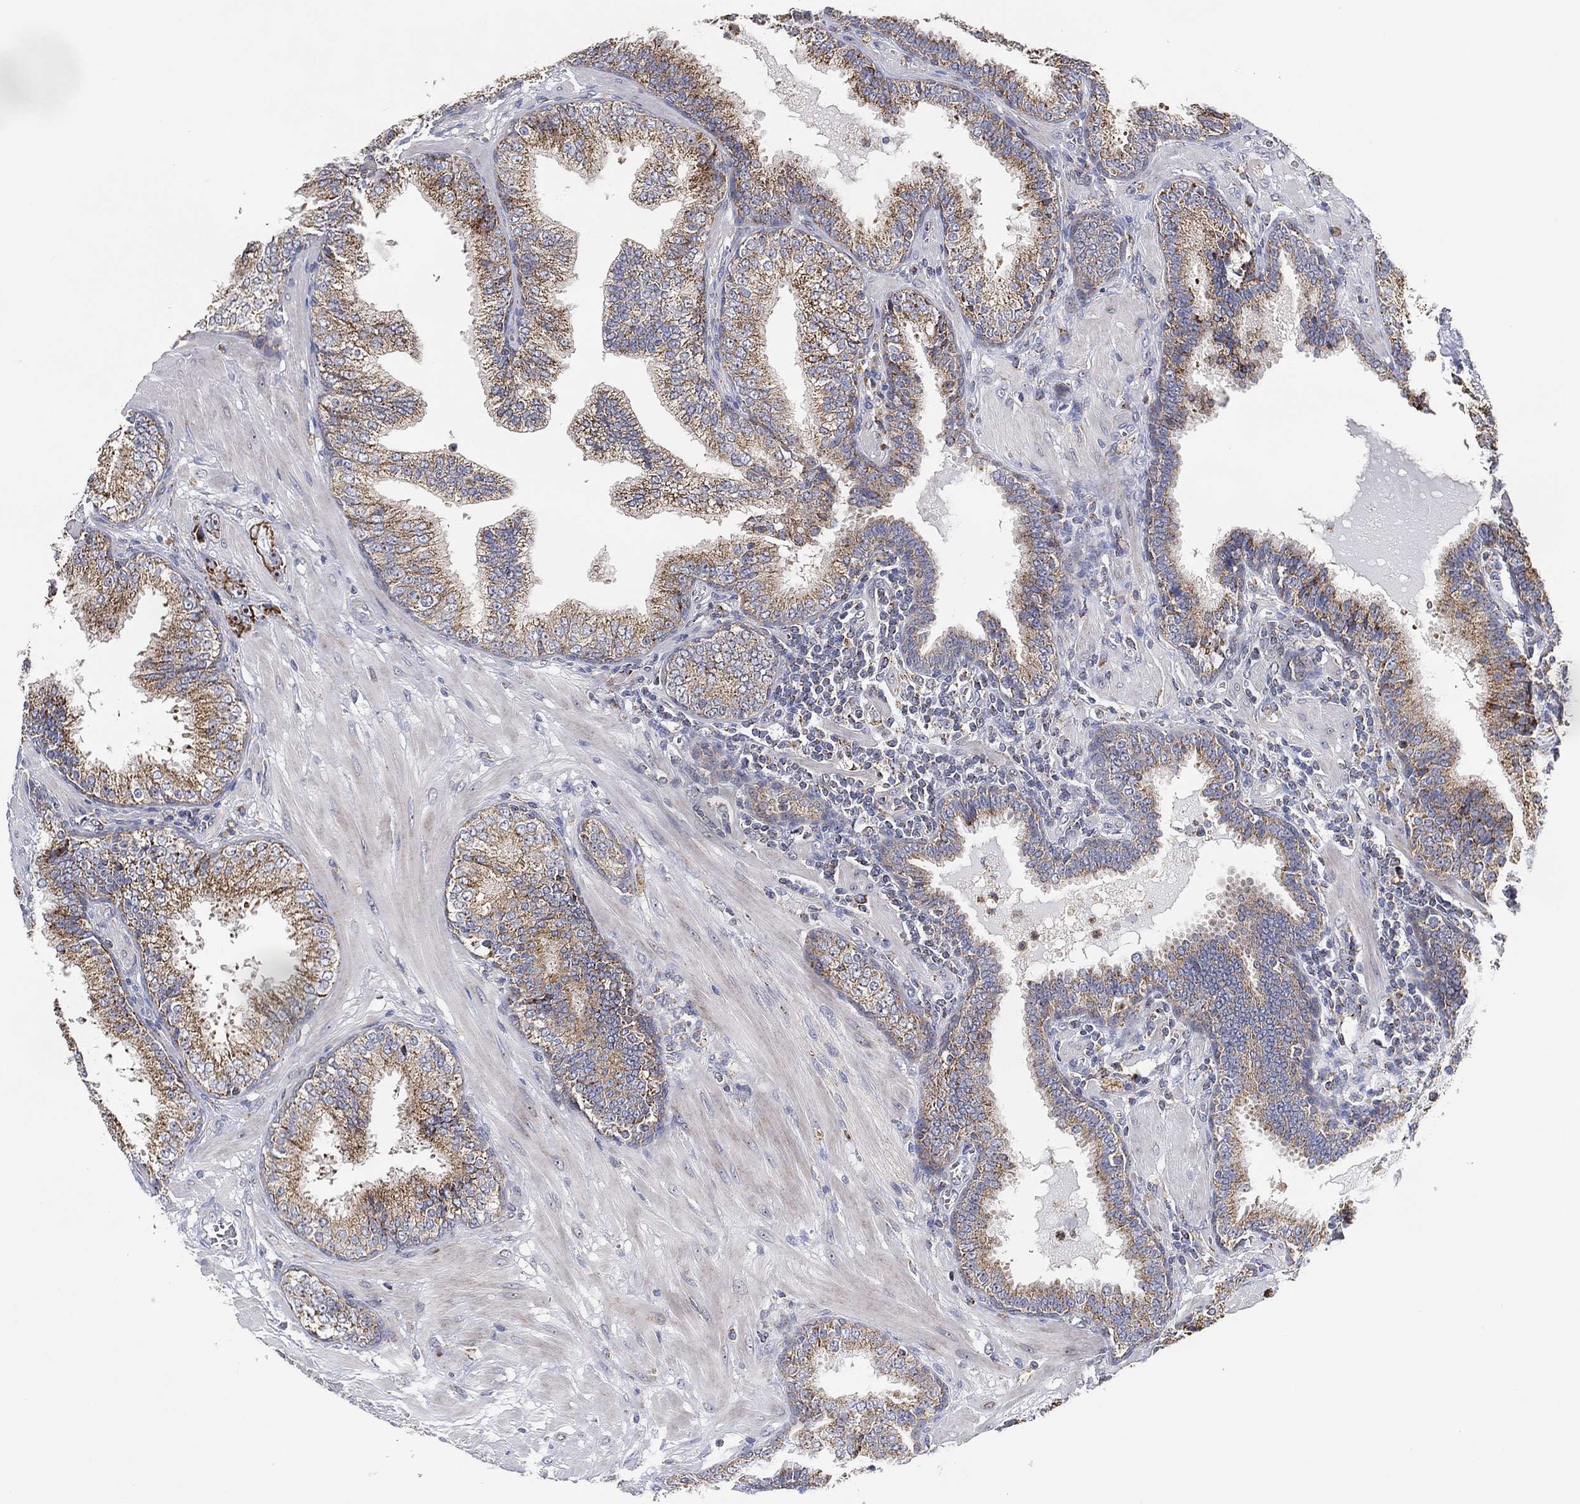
{"staining": {"intensity": "moderate", "quantity": "25%-75%", "location": "cytoplasmic/membranous"}, "tissue": "prostate cancer", "cell_type": "Tumor cells", "image_type": "cancer", "snomed": [{"axis": "morphology", "description": "Adenocarcinoma, NOS"}, {"axis": "topography", "description": "Prostate"}], "caption": "Tumor cells display medium levels of moderate cytoplasmic/membranous staining in about 25%-75% of cells in human adenocarcinoma (prostate).", "gene": "GCAT", "patient": {"sex": "male", "age": 57}}